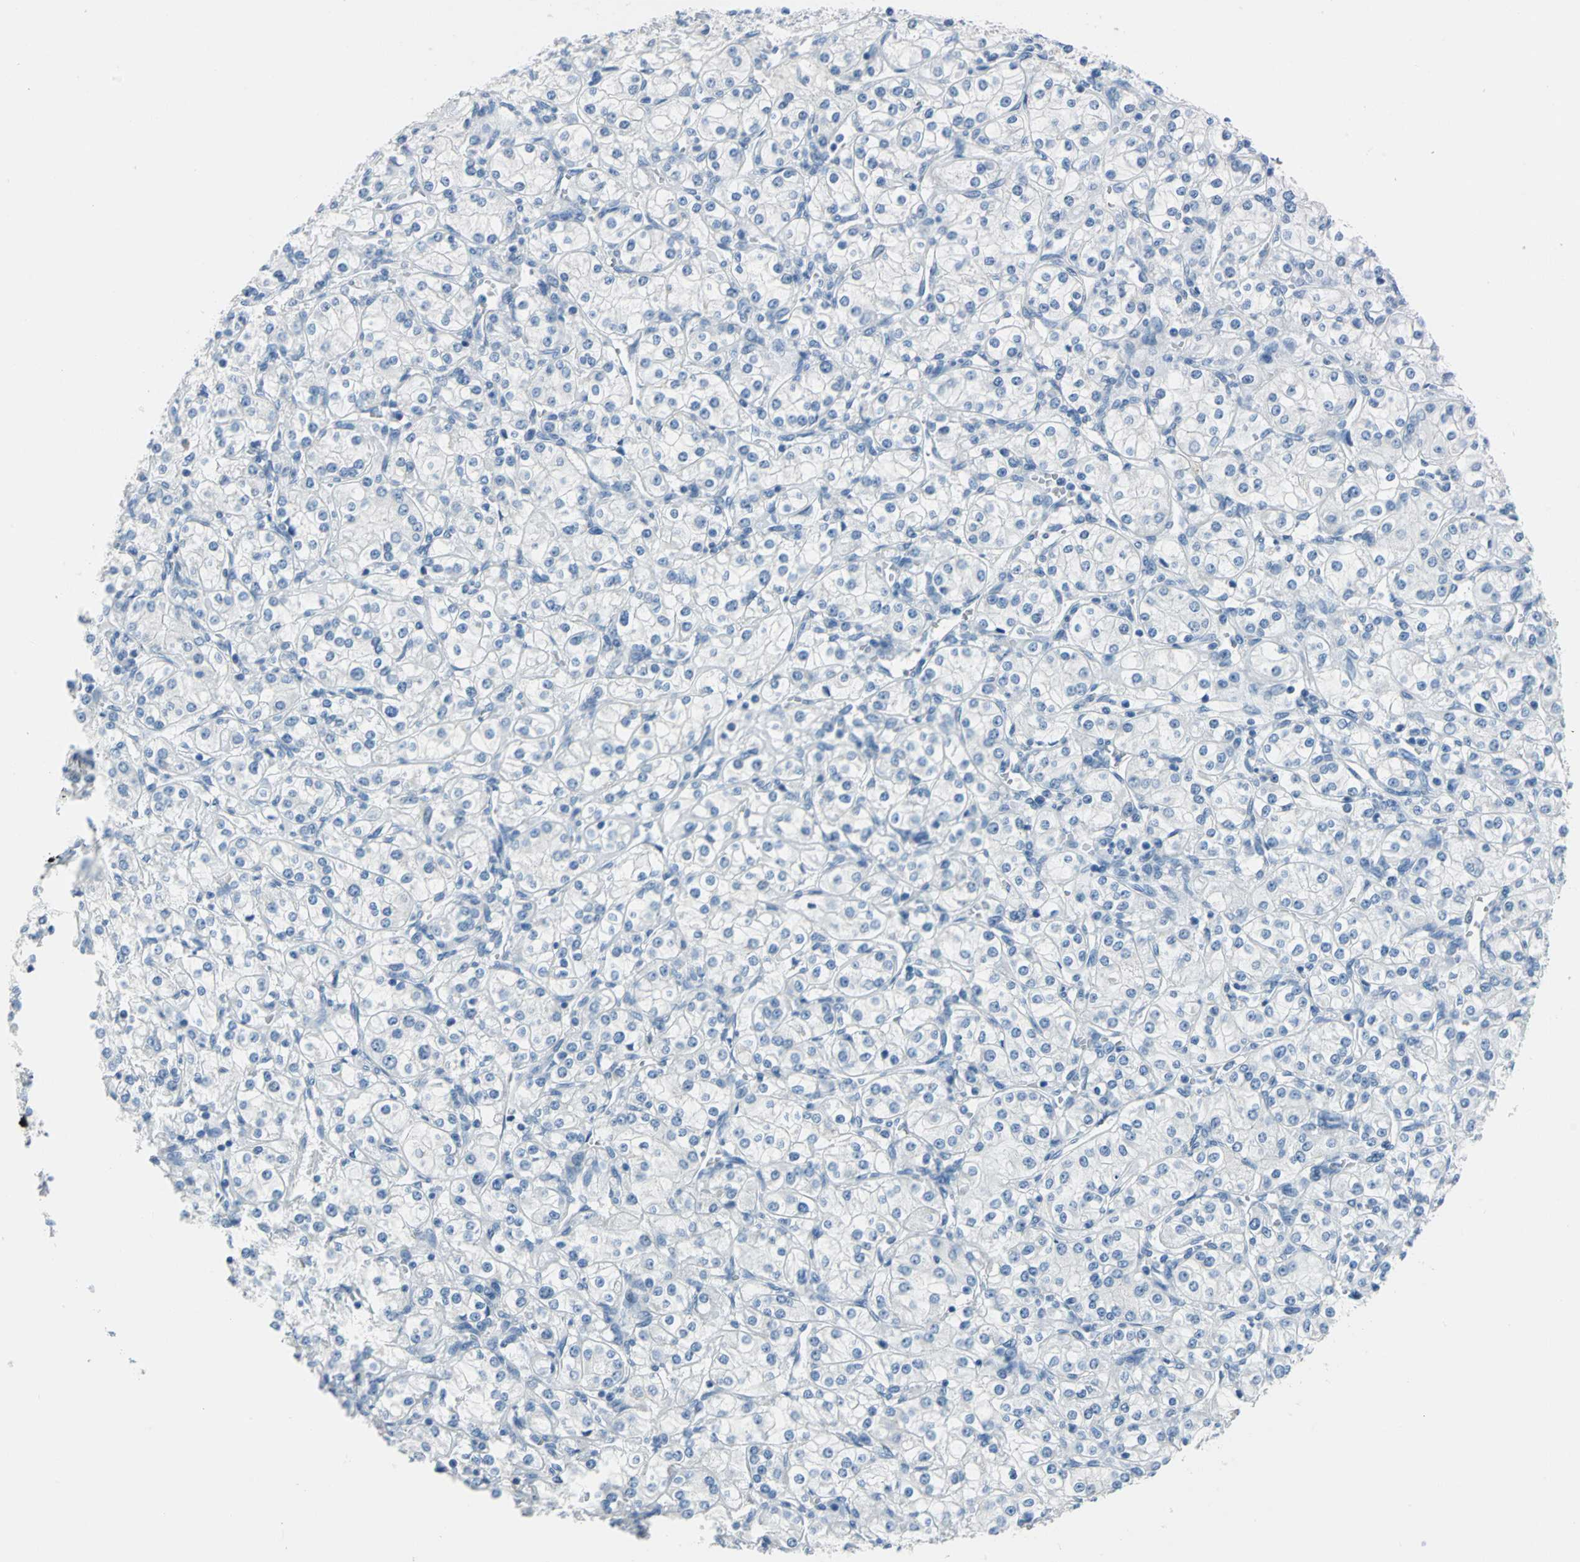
{"staining": {"intensity": "negative", "quantity": "none", "location": "none"}, "tissue": "renal cancer", "cell_type": "Tumor cells", "image_type": "cancer", "snomed": [{"axis": "morphology", "description": "Adenocarcinoma, NOS"}, {"axis": "topography", "description": "Kidney"}], "caption": "Tumor cells are negative for protein expression in human renal adenocarcinoma.", "gene": "MUC4", "patient": {"sex": "male", "age": 77}}